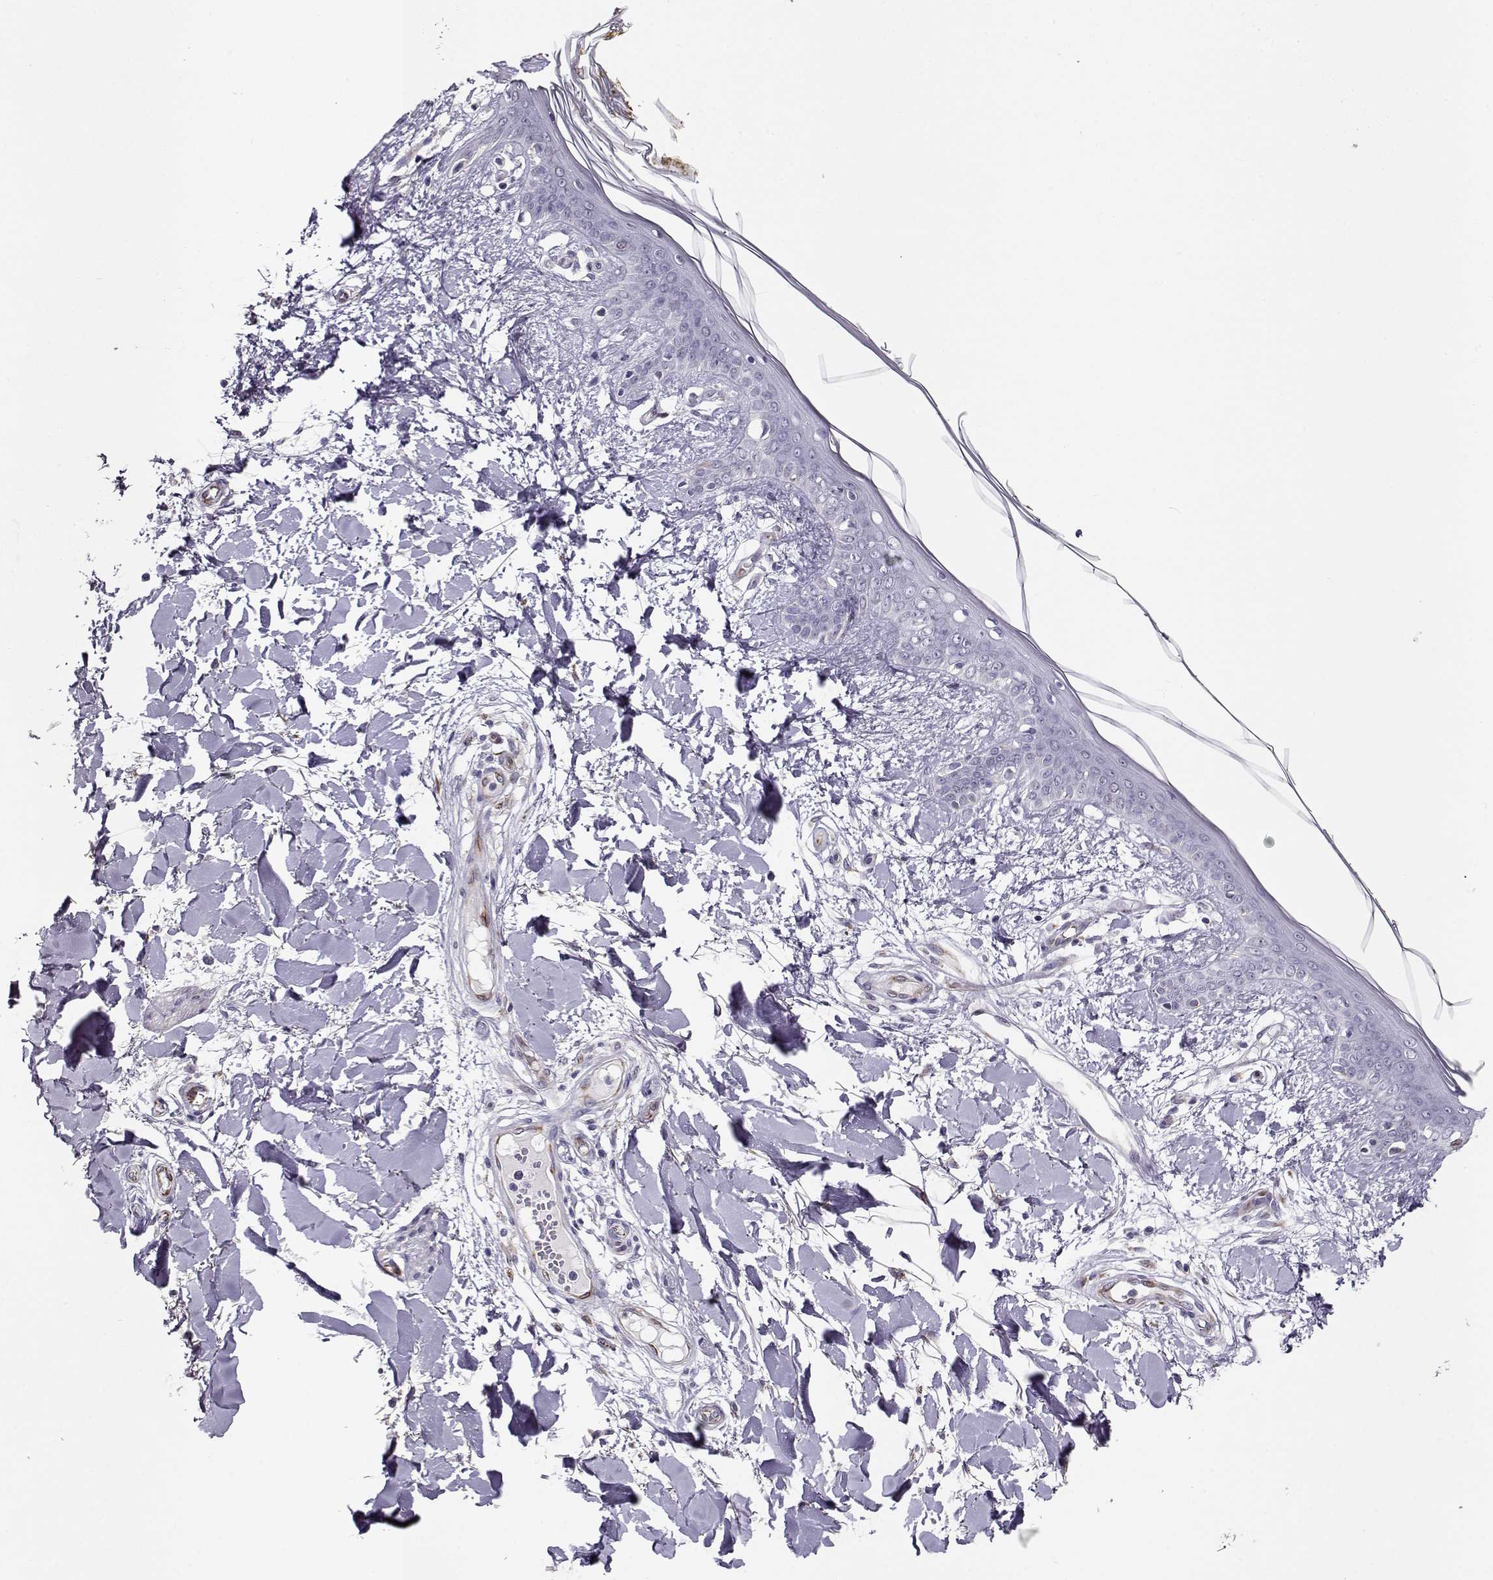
{"staining": {"intensity": "negative", "quantity": "none", "location": "none"}, "tissue": "skin", "cell_type": "Fibroblasts", "image_type": "normal", "snomed": [{"axis": "morphology", "description": "Normal tissue, NOS"}, {"axis": "topography", "description": "Skin"}], "caption": "The image shows no significant positivity in fibroblasts of skin.", "gene": "NPW", "patient": {"sex": "female", "age": 34}}